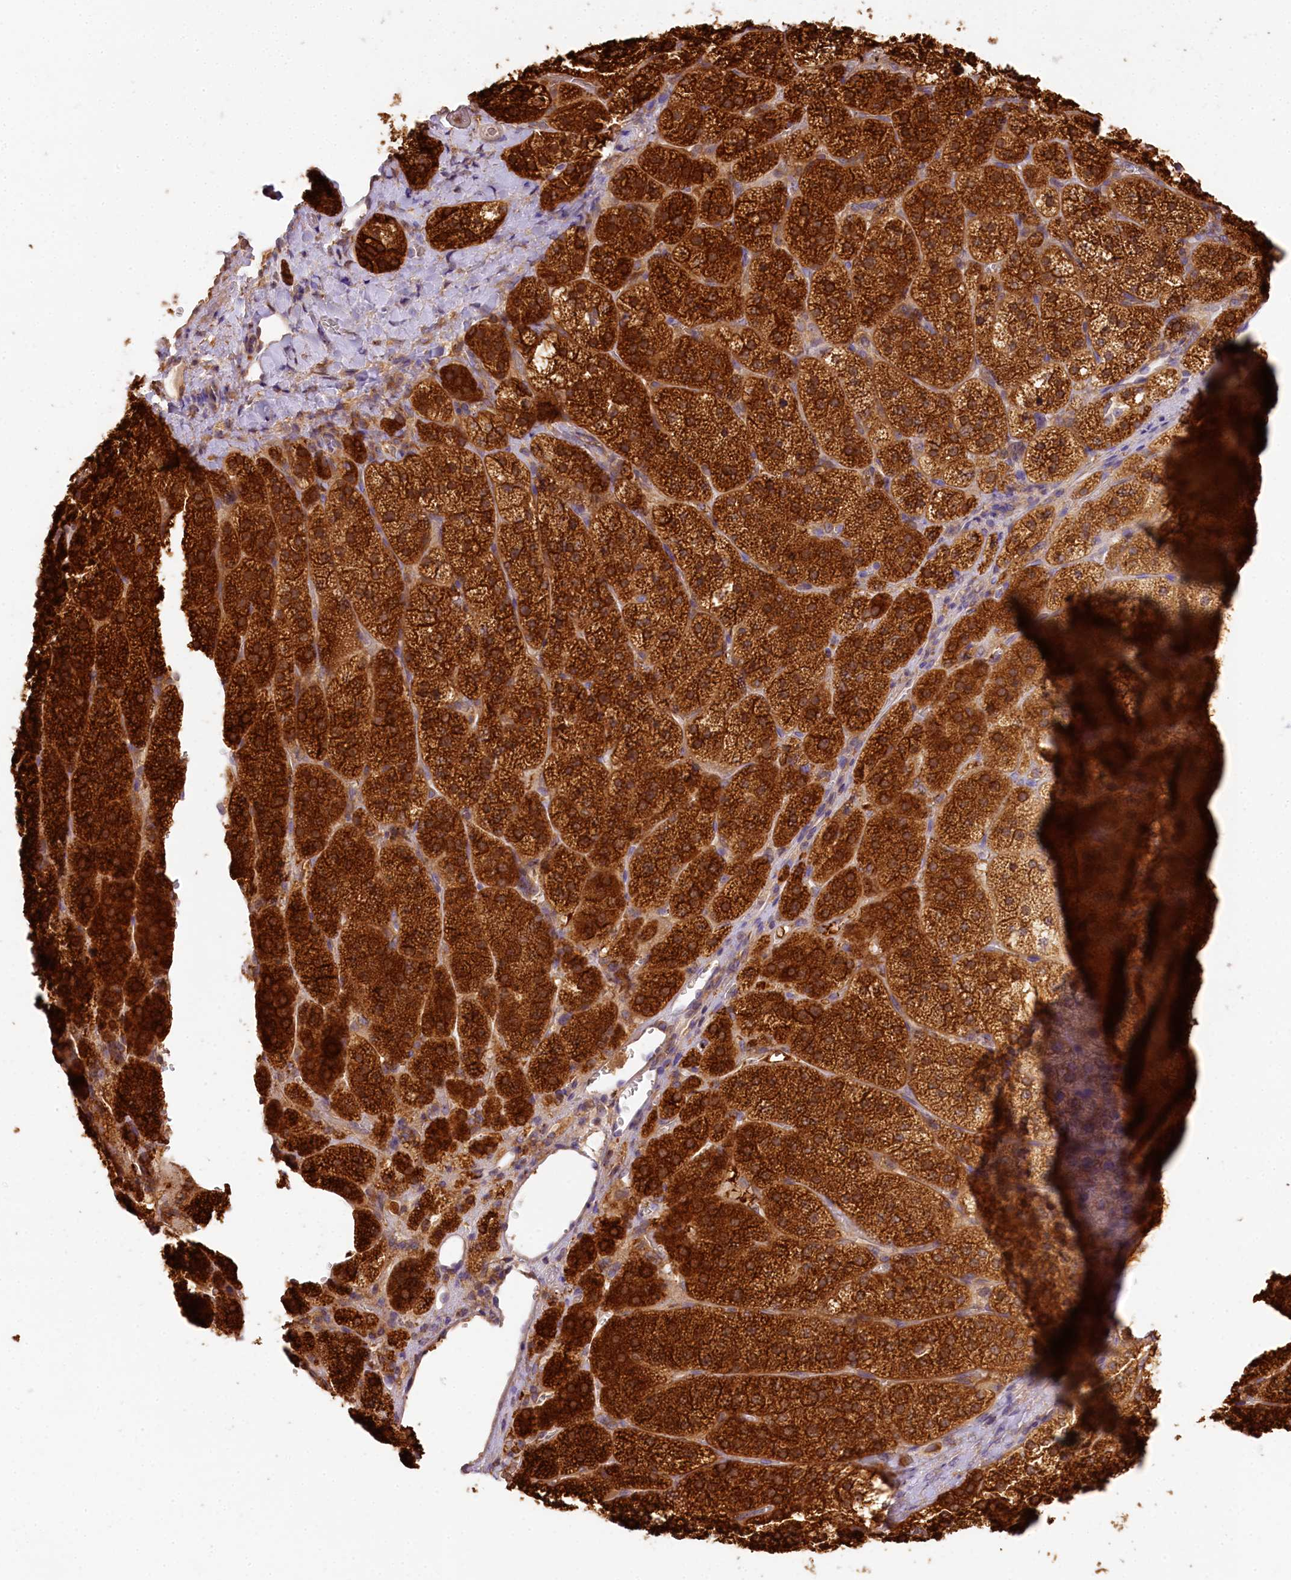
{"staining": {"intensity": "strong", "quantity": ">75%", "location": "cytoplasmic/membranous"}, "tissue": "adrenal gland", "cell_type": "Glandular cells", "image_type": "normal", "snomed": [{"axis": "morphology", "description": "Normal tissue, NOS"}, {"axis": "topography", "description": "Adrenal gland"}], "caption": "Strong cytoplasmic/membranous expression for a protein is seen in approximately >75% of glandular cells of normal adrenal gland using immunohistochemistry (IHC).", "gene": "PPIP5K2", "patient": {"sex": "female", "age": 44}}